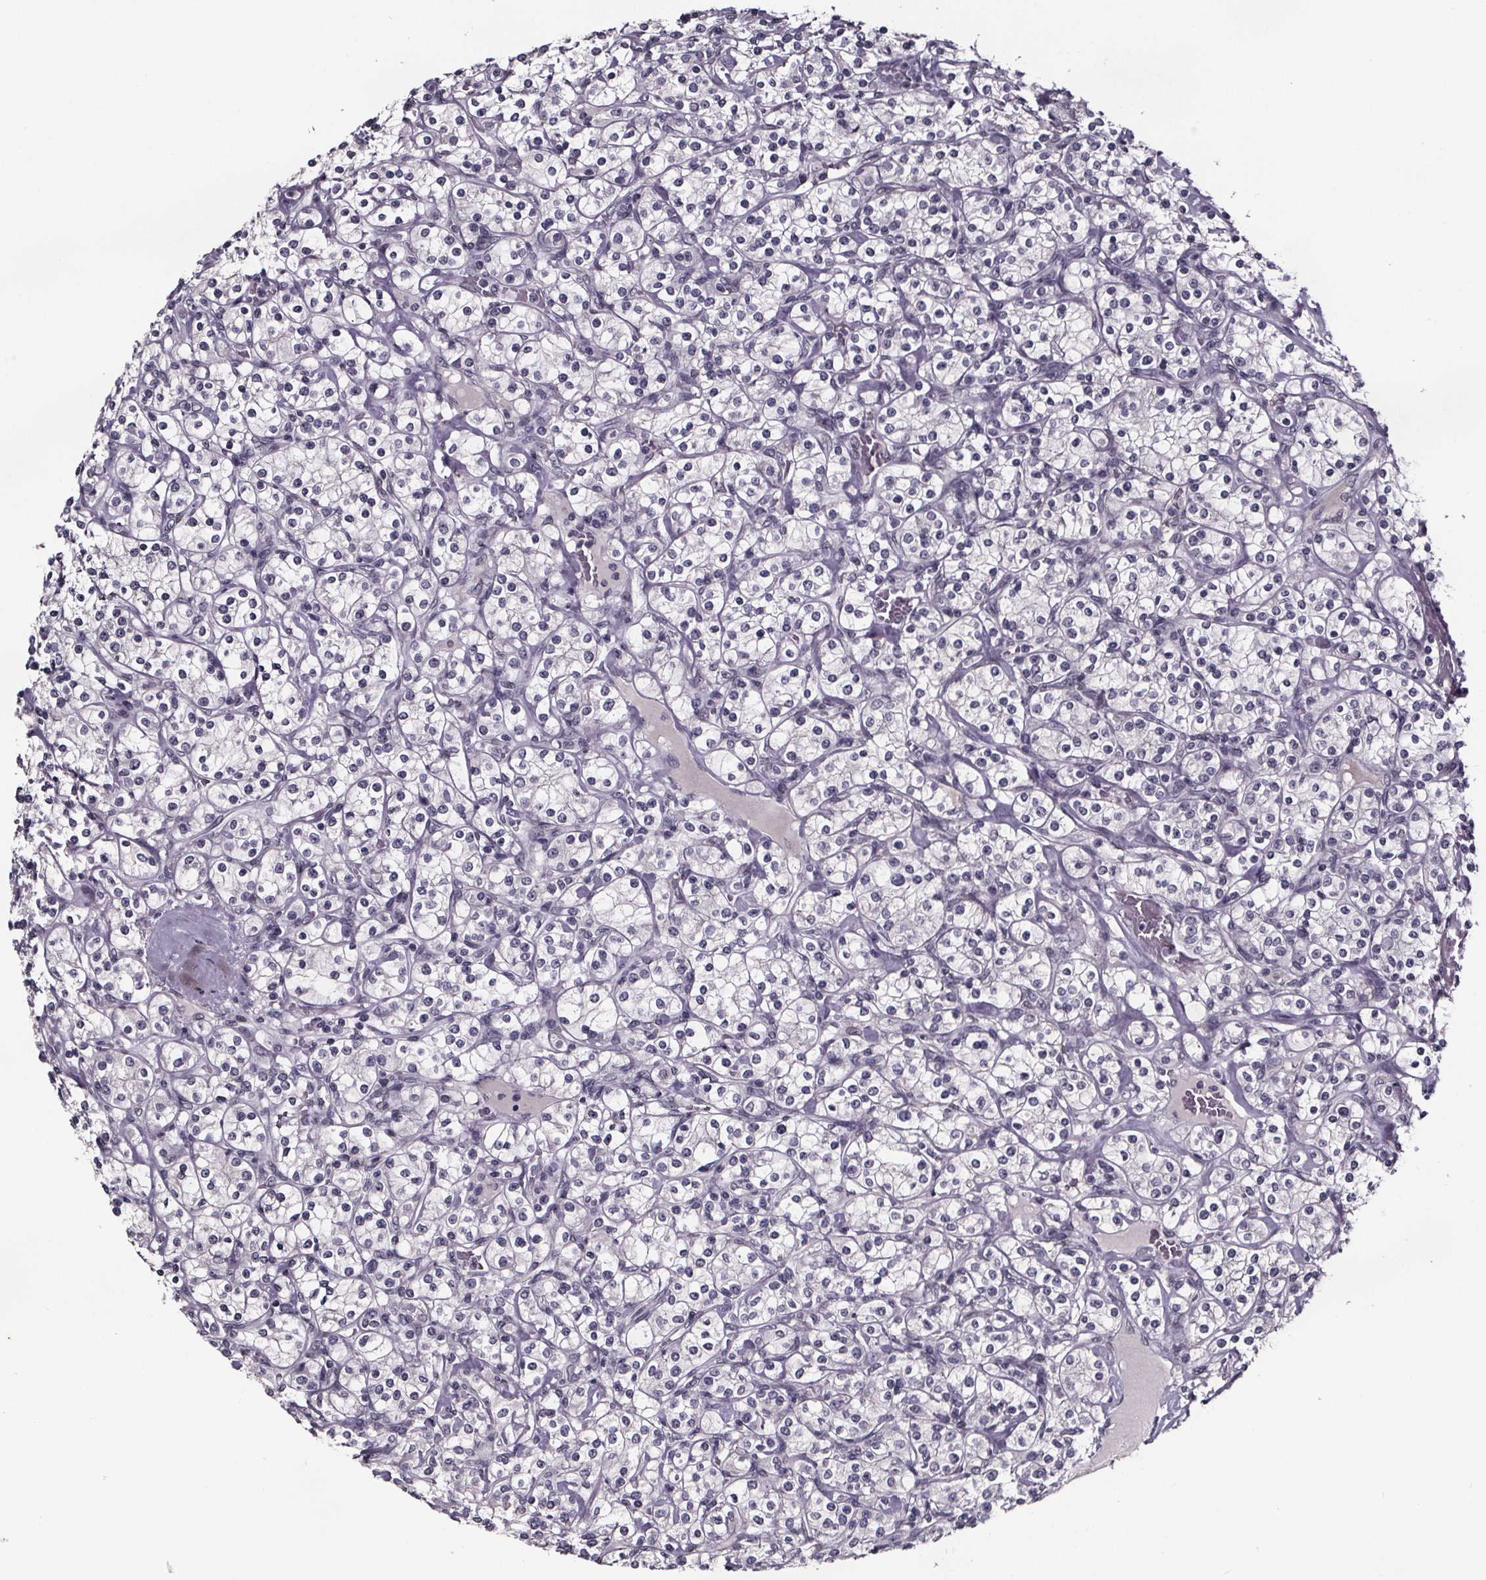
{"staining": {"intensity": "negative", "quantity": "none", "location": "none"}, "tissue": "renal cancer", "cell_type": "Tumor cells", "image_type": "cancer", "snomed": [{"axis": "morphology", "description": "Adenocarcinoma, NOS"}, {"axis": "topography", "description": "Kidney"}], "caption": "High magnification brightfield microscopy of renal adenocarcinoma stained with DAB (brown) and counterstained with hematoxylin (blue): tumor cells show no significant positivity.", "gene": "AR", "patient": {"sex": "male", "age": 77}}